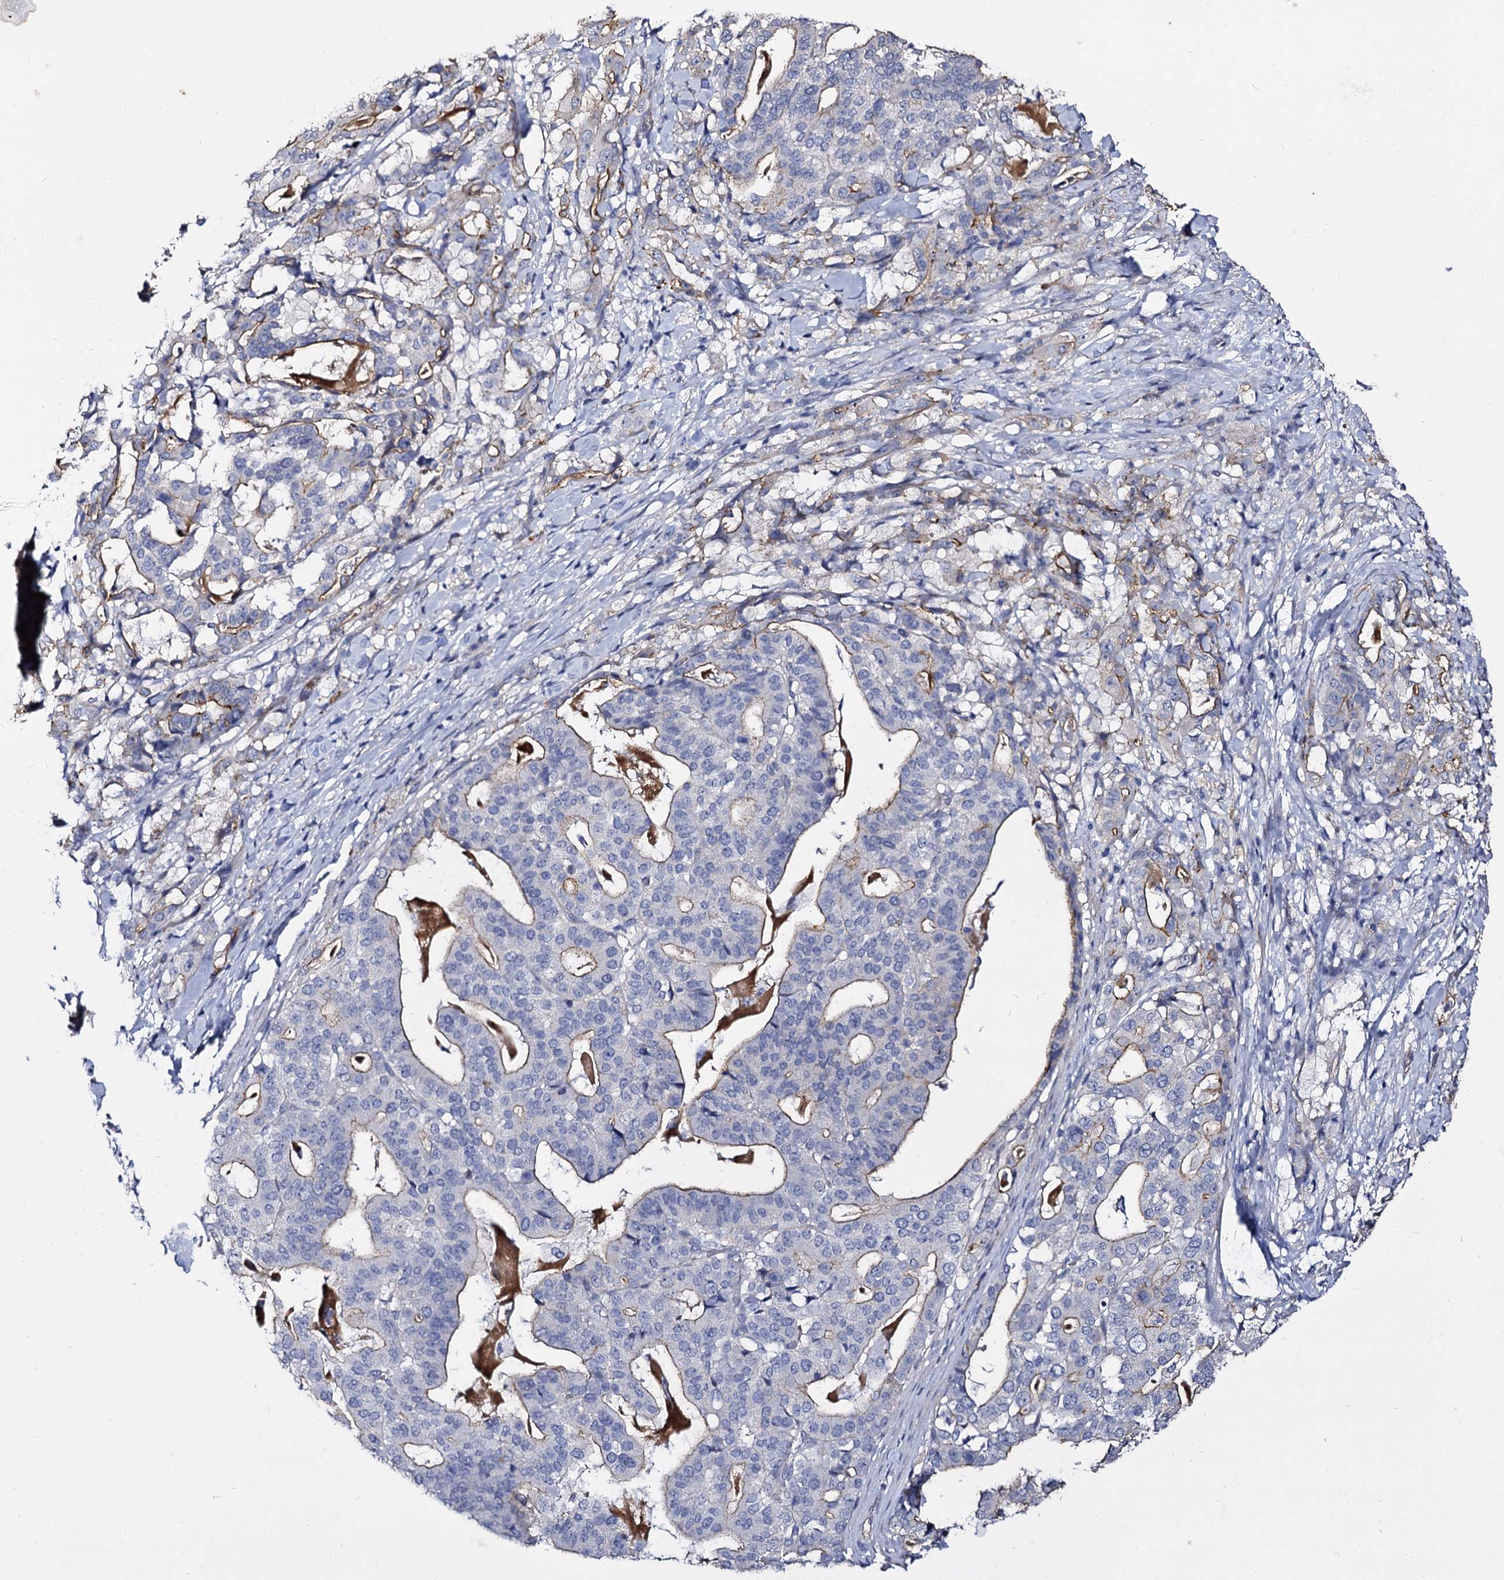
{"staining": {"intensity": "weak", "quantity": "25%-75%", "location": "cytoplasmic/membranous"}, "tissue": "stomach cancer", "cell_type": "Tumor cells", "image_type": "cancer", "snomed": [{"axis": "morphology", "description": "Adenocarcinoma, NOS"}, {"axis": "topography", "description": "Stomach"}], "caption": "Stomach cancer (adenocarcinoma) stained for a protein displays weak cytoplasmic/membranous positivity in tumor cells.", "gene": "CBFB", "patient": {"sex": "male", "age": 48}}